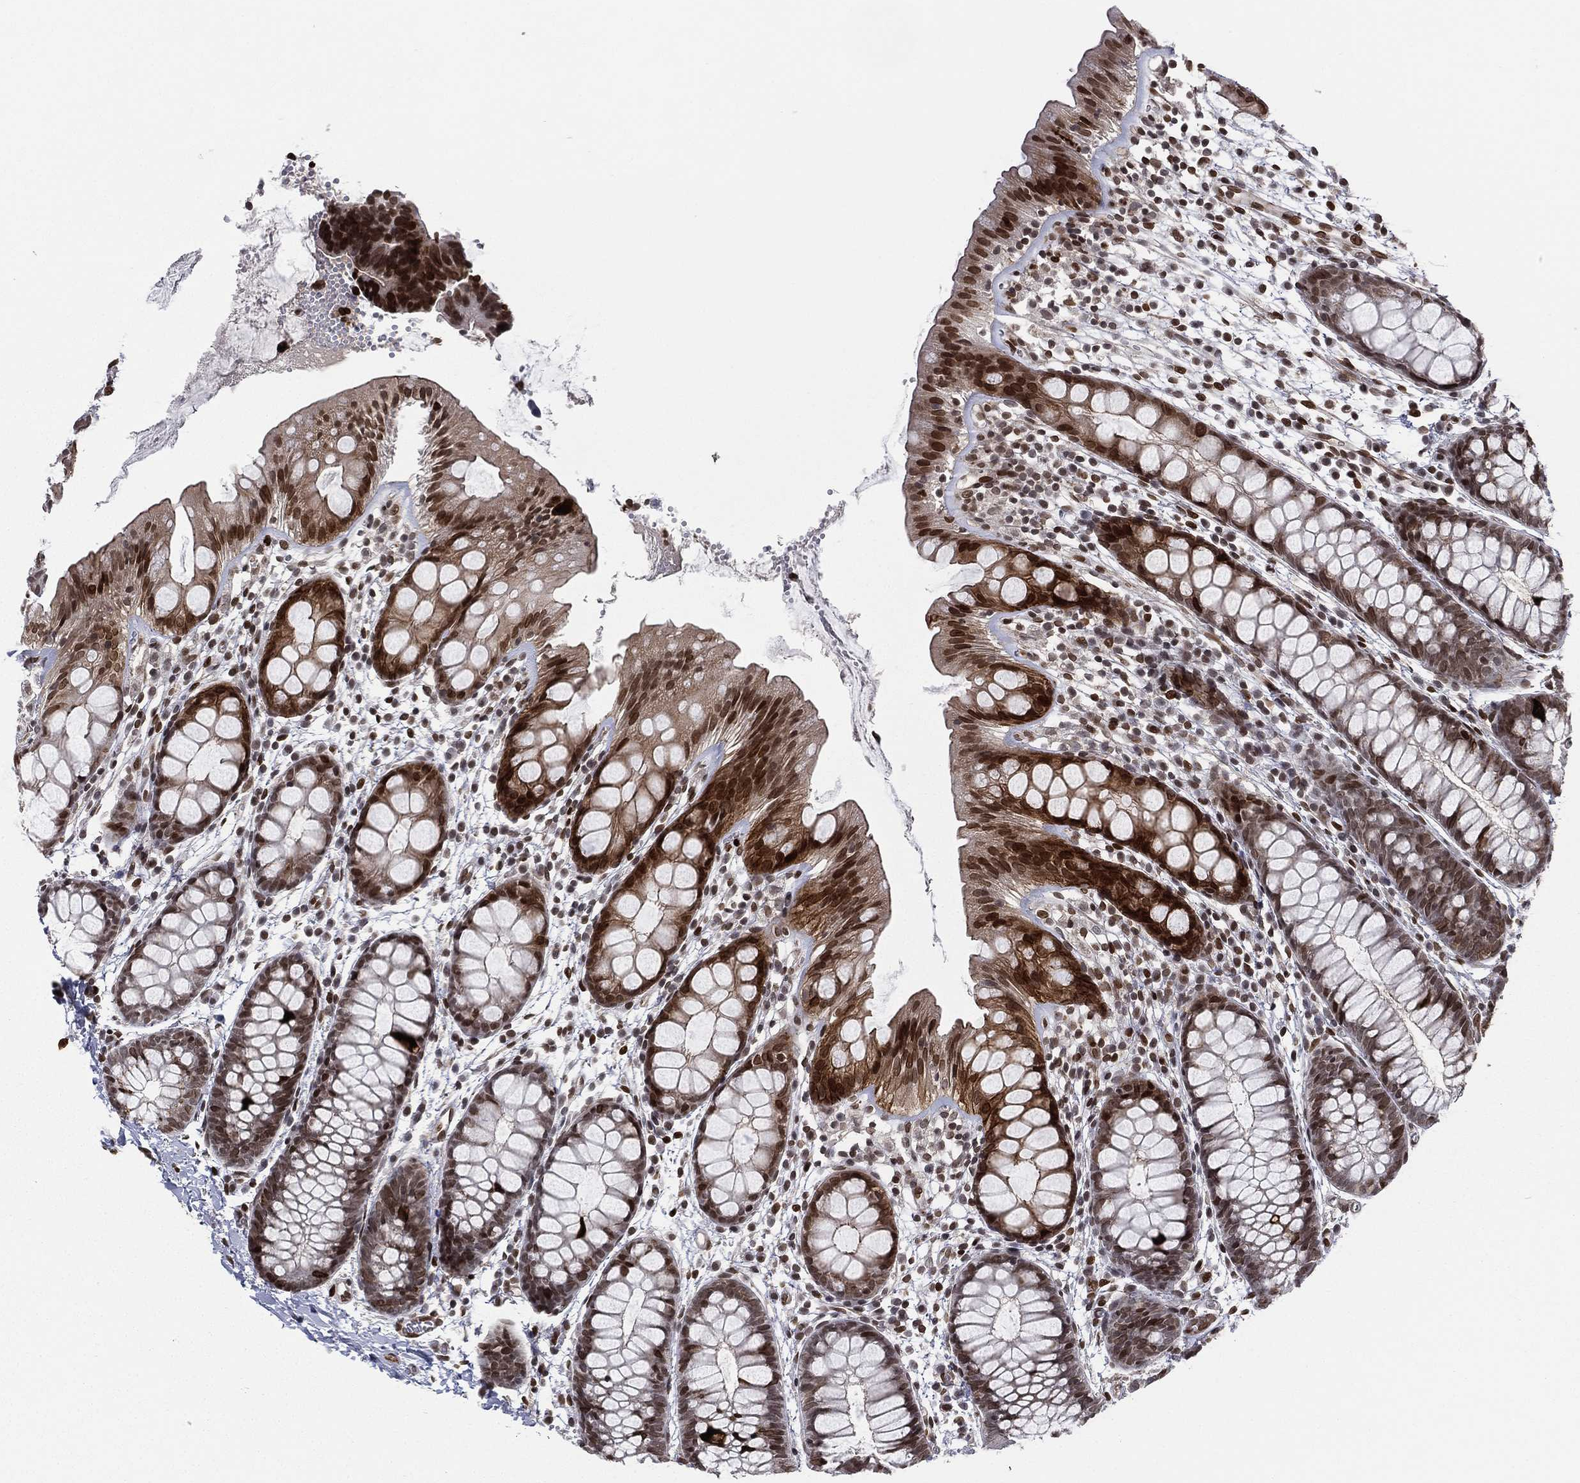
{"staining": {"intensity": "strong", "quantity": ">75%", "location": "nuclear"}, "tissue": "rectum", "cell_type": "Glandular cells", "image_type": "normal", "snomed": [{"axis": "morphology", "description": "Normal tissue, NOS"}, {"axis": "topography", "description": "Rectum"}], "caption": "This photomicrograph demonstrates normal rectum stained with immunohistochemistry (IHC) to label a protein in brown. The nuclear of glandular cells show strong positivity for the protein. Nuclei are counter-stained blue.", "gene": "LMNB1", "patient": {"sex": "male", "age": 57}}